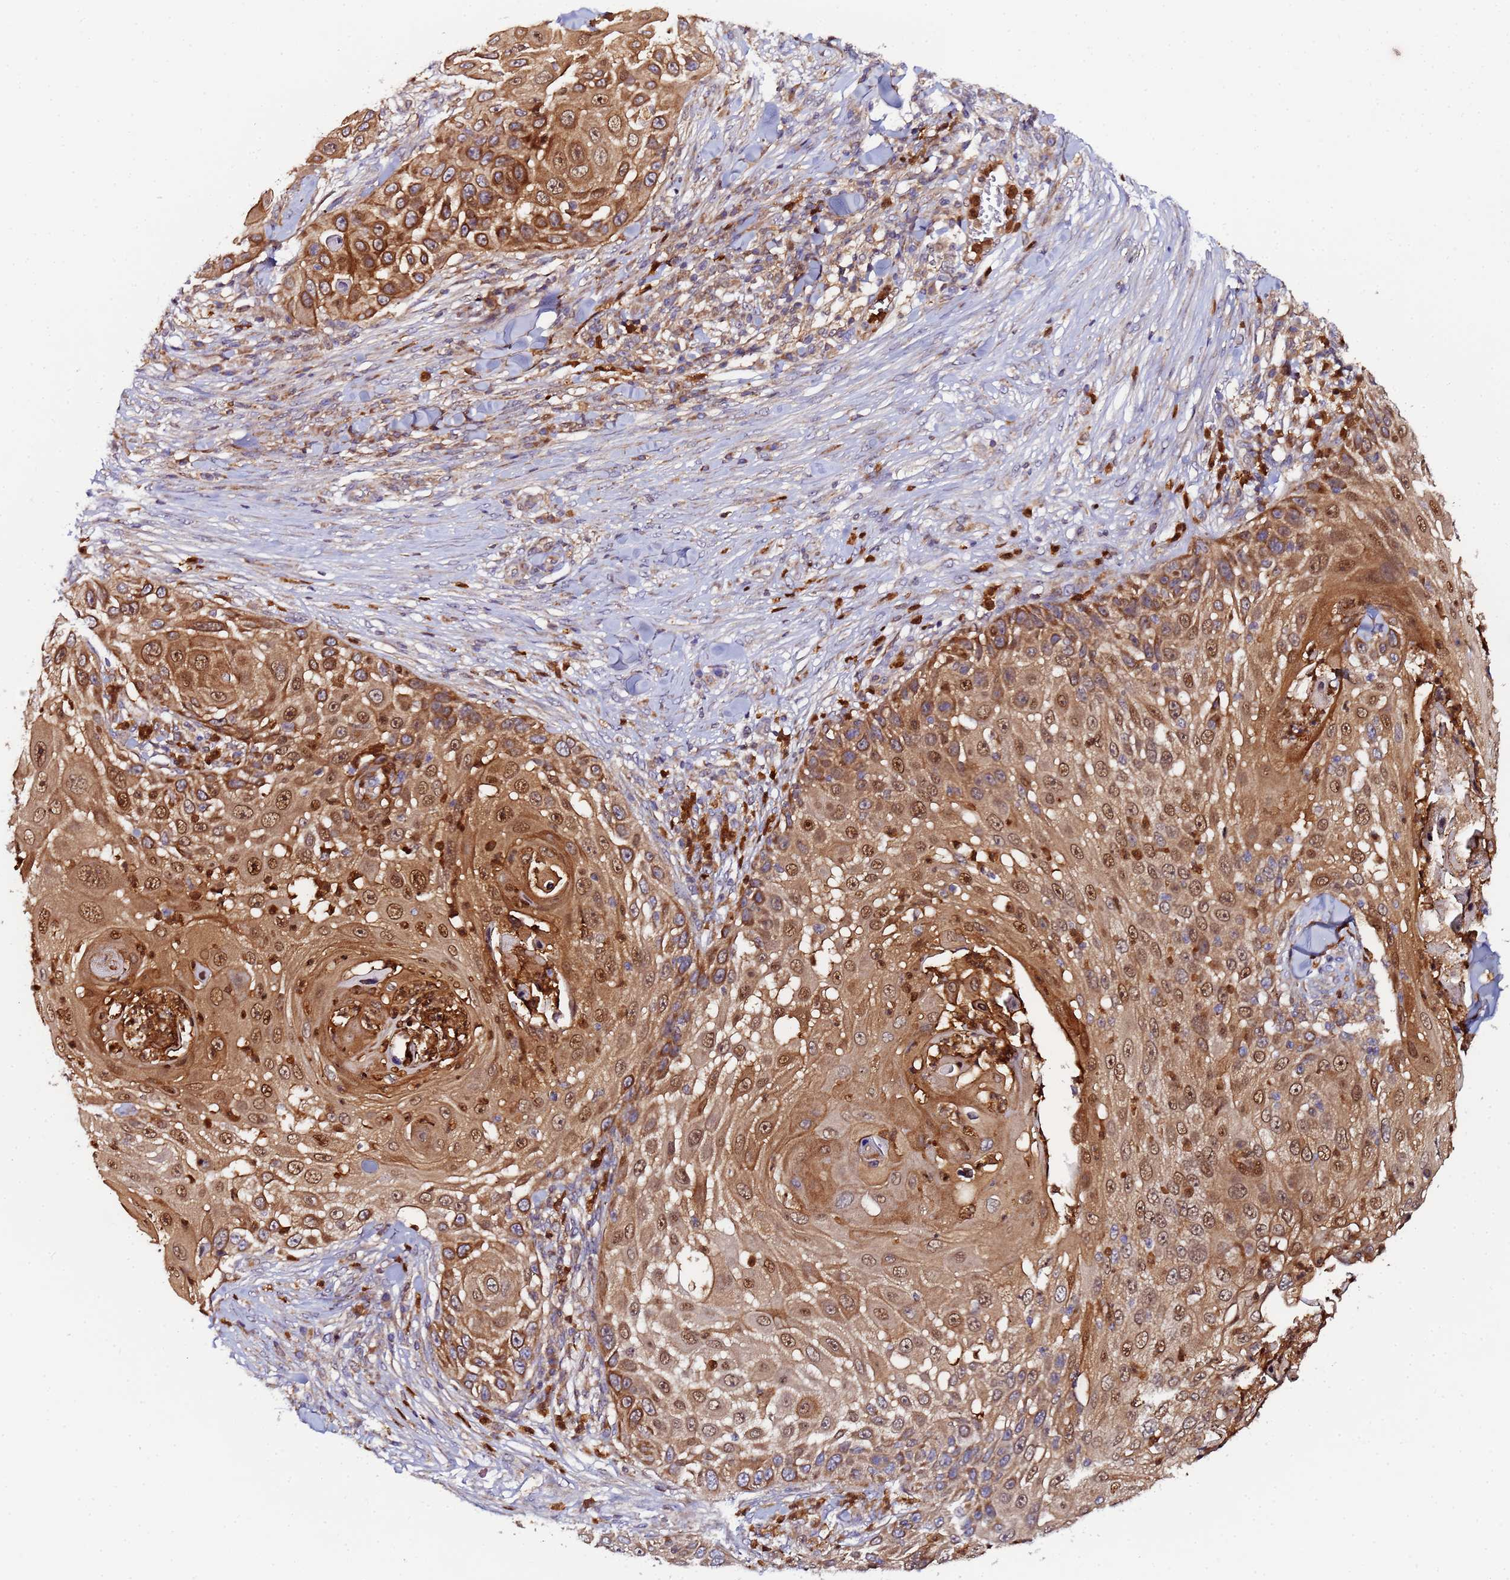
{"staining": {"intensity": "strong", "quantity": ">75%", "location": "cytoplasmic/membranous,nuclear"}, "tissue": "skin cancer", "cell_type": "Tumor cells", "image_type": "cancer", "snomed": [{"axis": "morphology", "description": "Squamous cell carcinoma, NOS"}, {"axis": "topography", "description": "Skin"}], "caption": "About >75% of tumor cells in human skin cancer (squamous cell carcinoma) show strong cytoplasmic/membranous and nuclear protein positivity as visualized by brown immunohistochemical staining.", "gene": "CCDC127", "patient": {"sex": "female", "age": 44}}